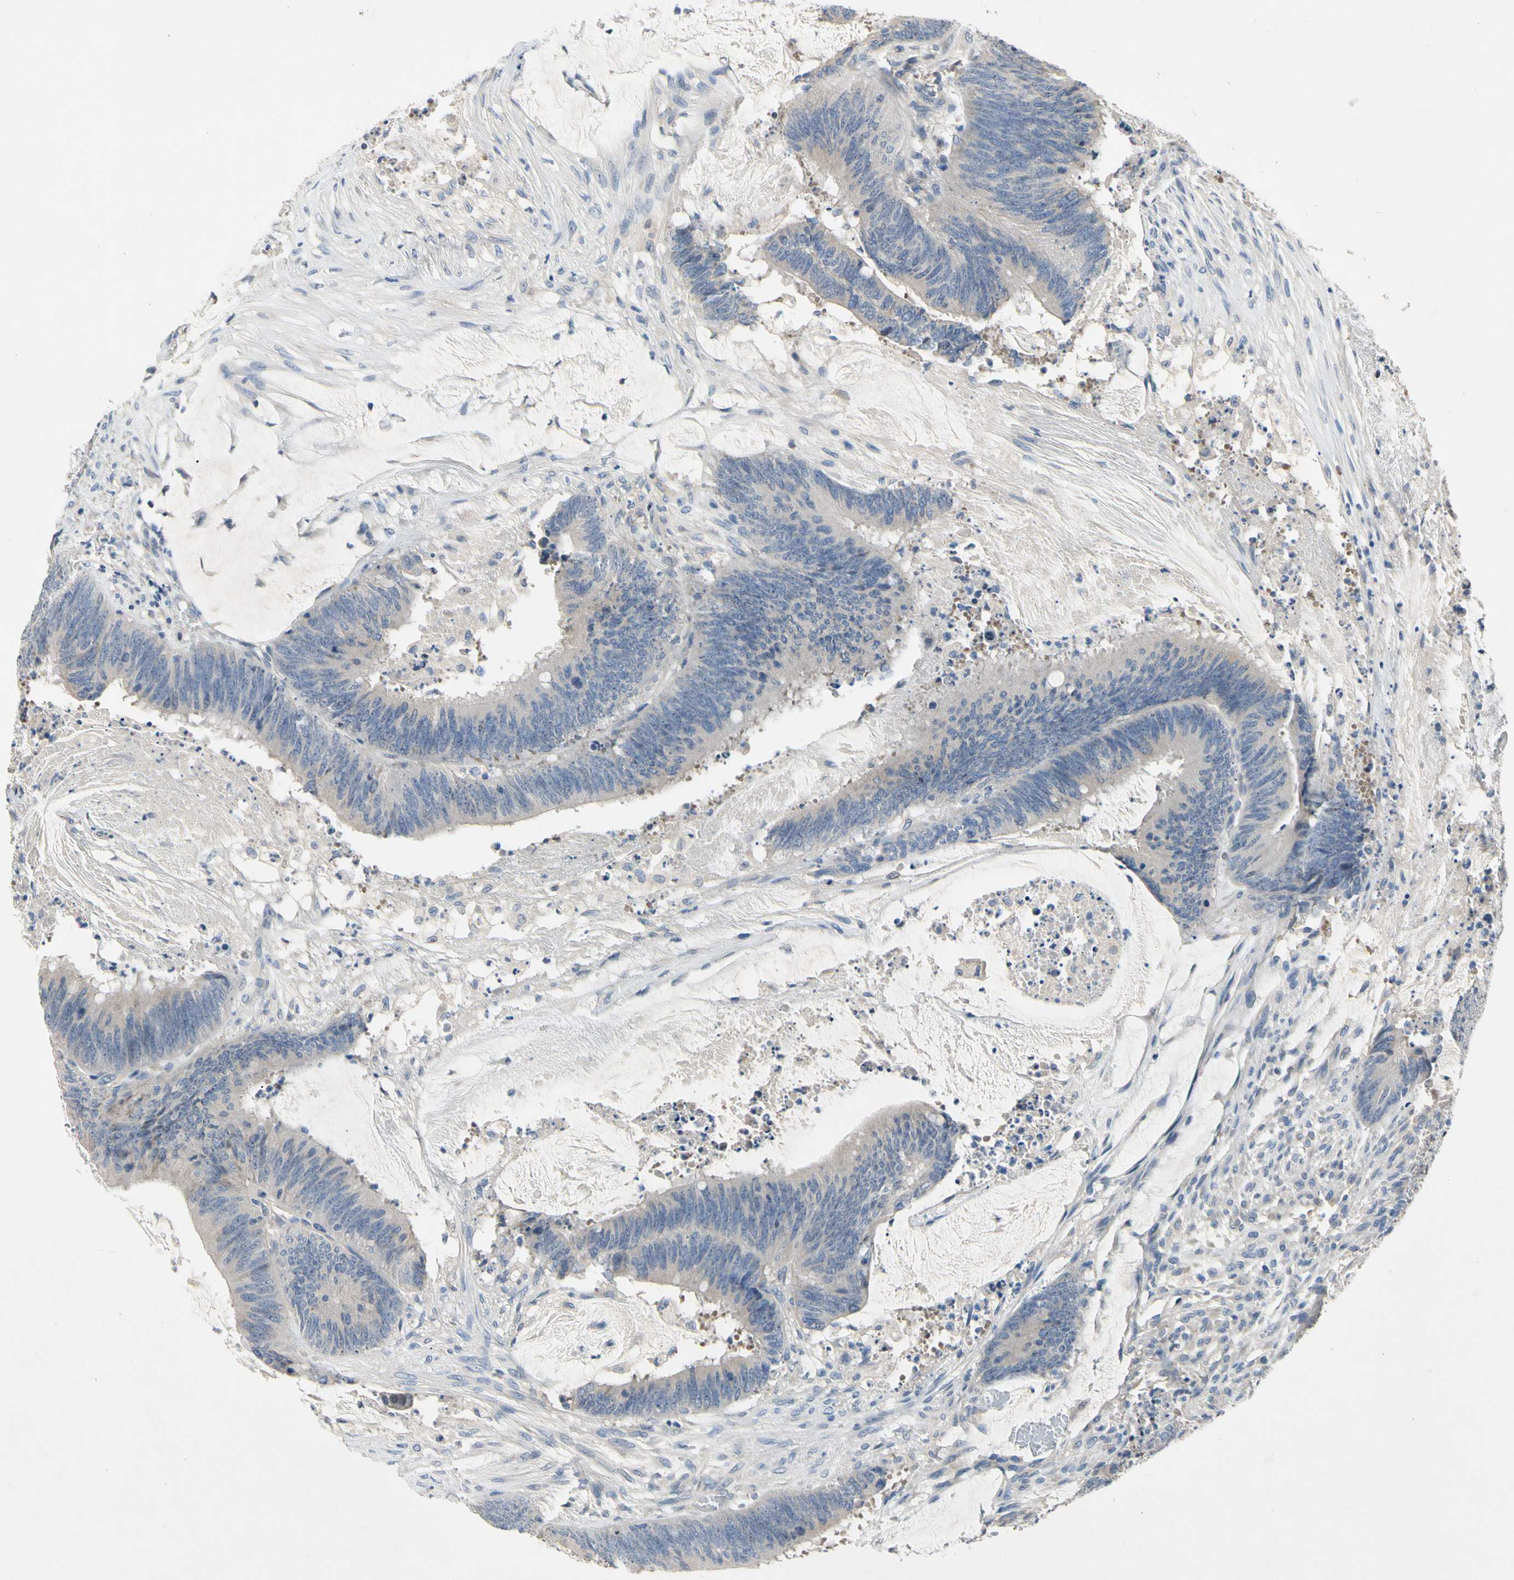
{"staining": {"intensity": "negative", "quantity": "none", "location": "none"}, "tissue": "colorectal cancer", "cell_type": "Tumor cells", "image_type": "cancer", "snomed": [{"axis": "morphology", "description": "Adenocarcinoma, NOS"}, {"axis": "topography", "description": "Rectum"}], "caption": "Immunohistochemistry of human colorectal cancer demonstrates no staining in tumor cells.", "gene": "GAS6", "patient": {"sex": "female", "age": 66}}